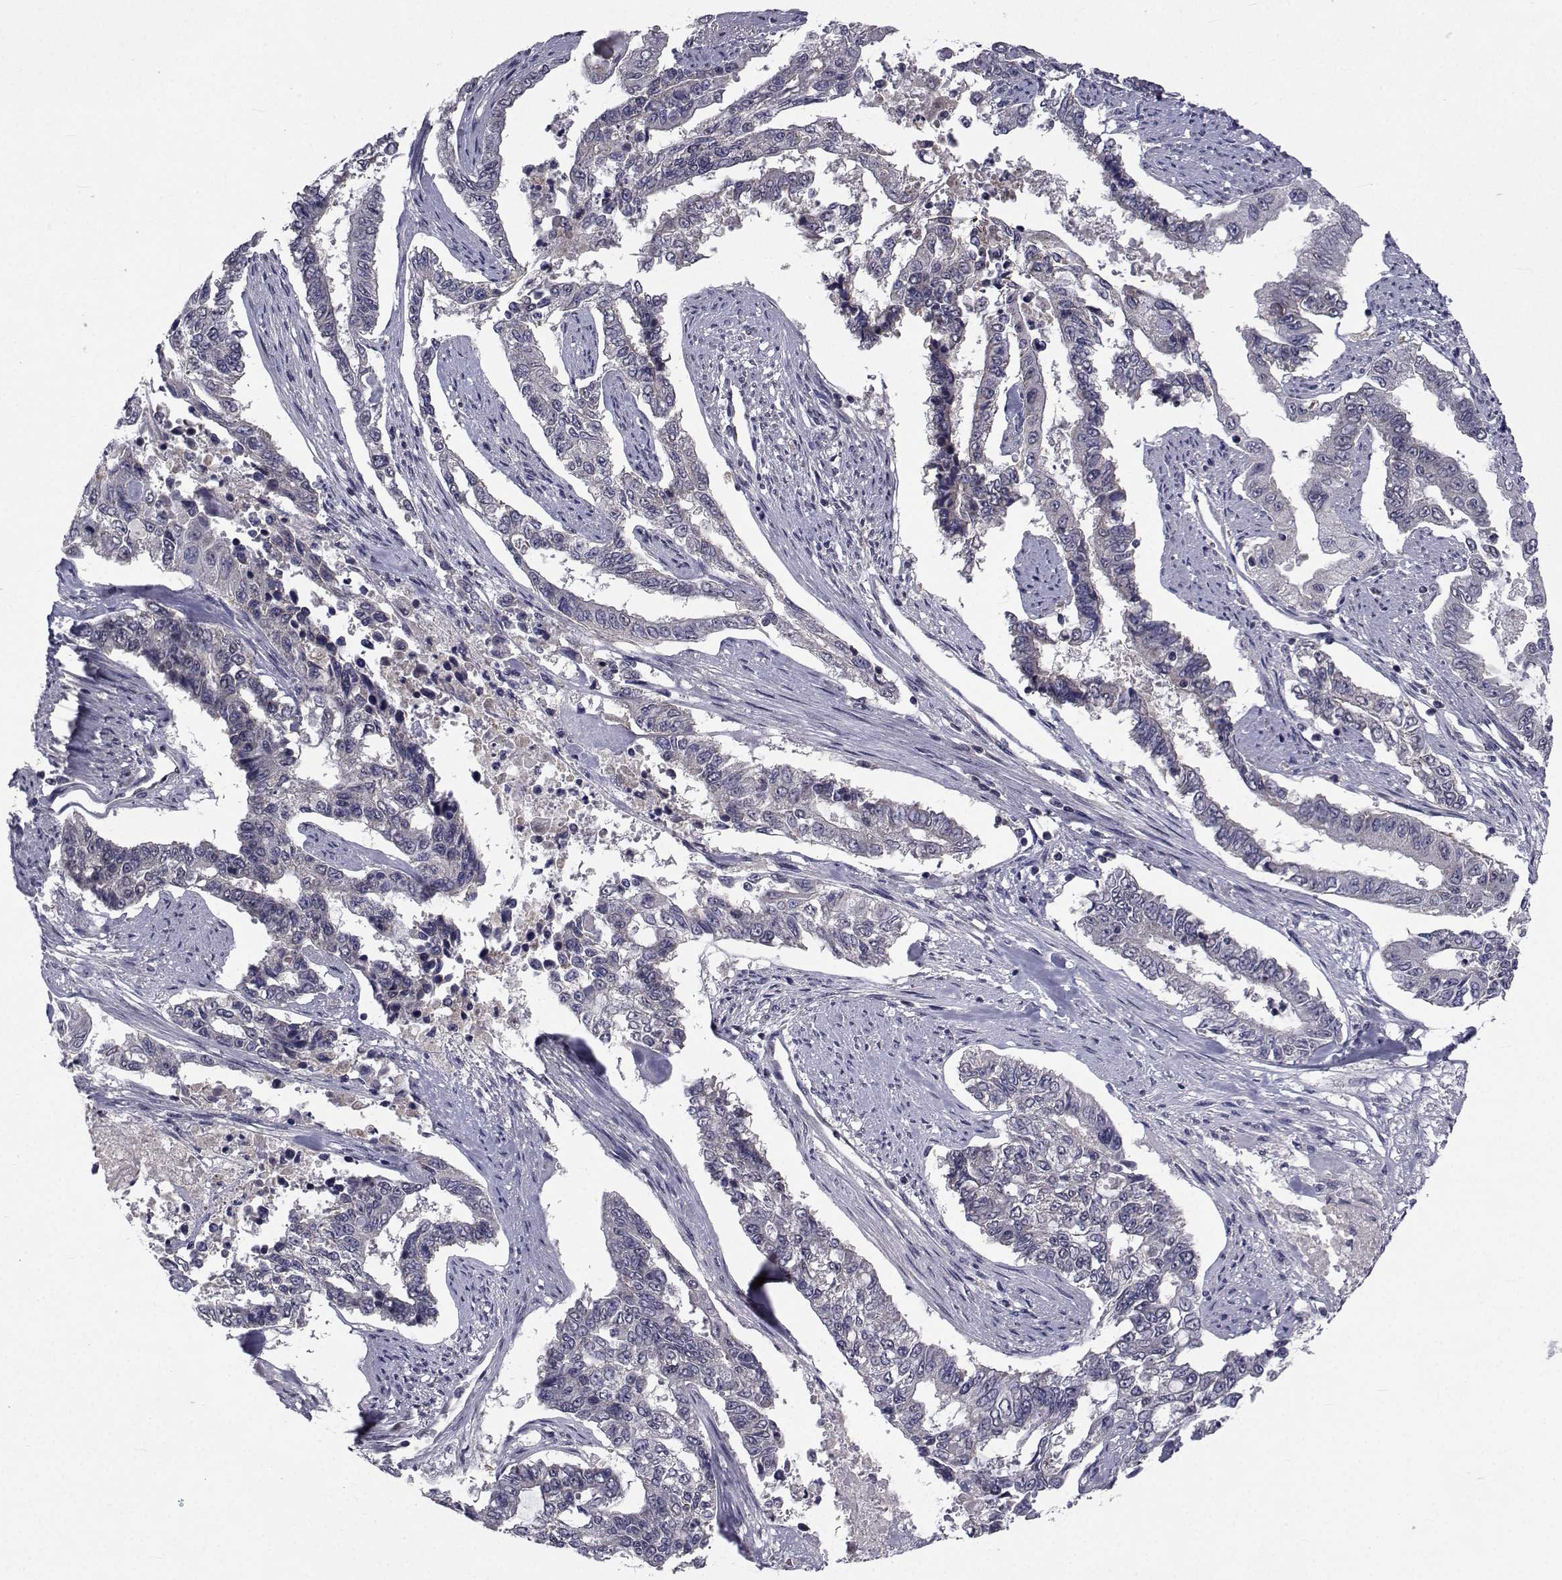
{"staining": {"intensity": "negative", "quantity": "none", "location": "none"}, "tissue": "endometrial cancer", "cell_type": "Tumor cells", "image_type": "cancer", "snomed": [{"axis": "morphology", "description": "Adenocarcinoma, NOS"}, {"axis": "topography", "description": "Uterus"}], "caption": "Immunohistochemical staining of endometrial cancer (adenocarcinoma) reveals no significant expression in tumor cells. Nuclei are stained in blue.", "gene": "CYP2S1", "patient": {"sex": "female", "age": 59}}